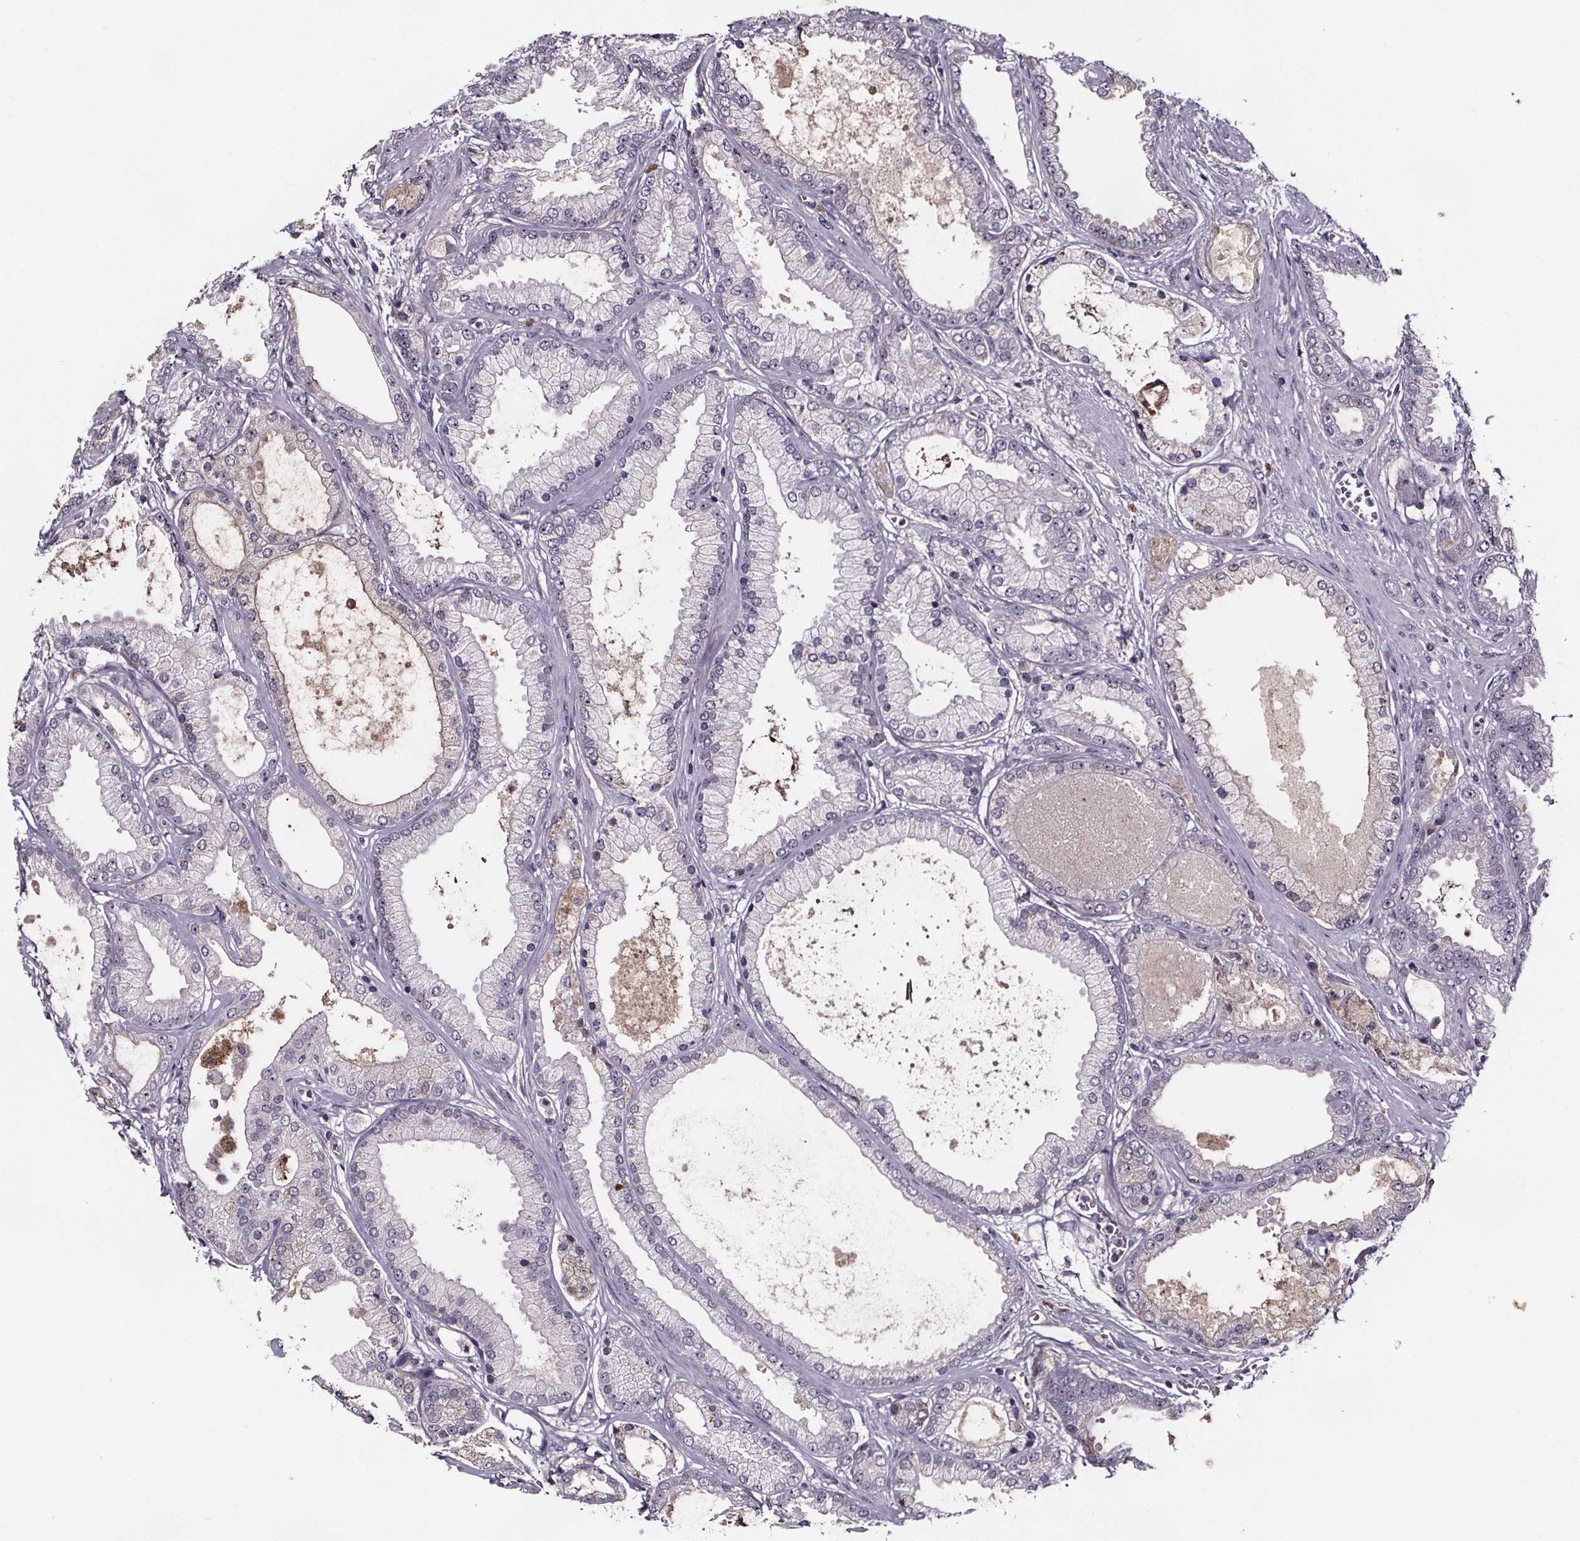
{"staining": {"intensity": "weak", "quantity": "<25%", "location": "cytoplasmic/membranous"}, "tissue": "prostate cancer", "cell_type": "Tumor cells", "image_type": "cancer", "snomed": [{"axis": "morphology", "description": "Adenocarcinoma, High grade"}, {"axis": "topography", "description": "Prostate"}], "caption": "The IHC image has no significant staining in tumor cells of prostate adenocarcinoma (high-grade) tissue.", "gene": "NPHP4", "patient": {"sex": "male", "age": 67}}